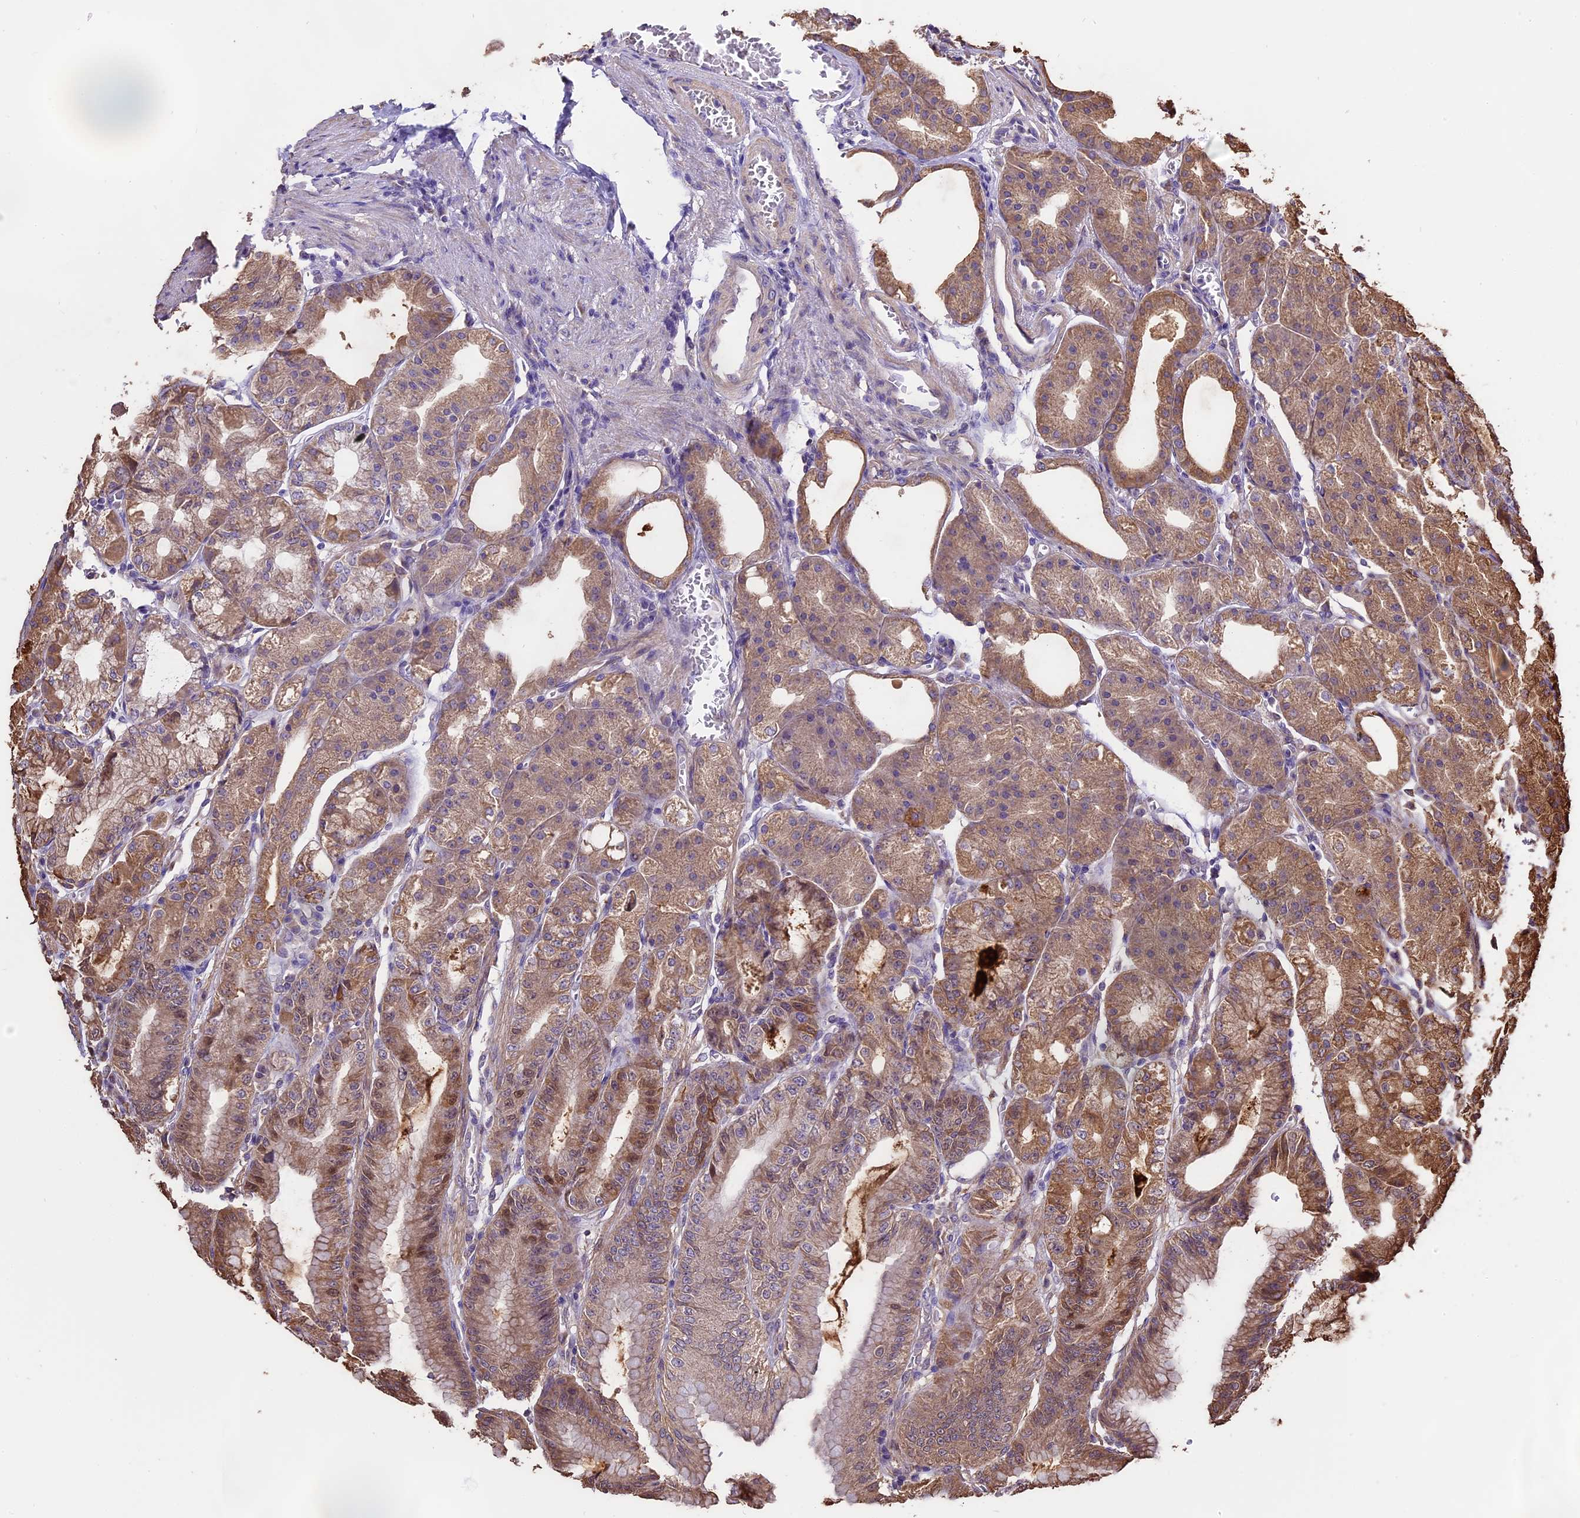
{"staining": {"intensity": "moderate", "quantity": ">75%", "location": "cytoplasmic/membranous"}, "tissue": "stomach", "cell_type": "Glandular cells", "image_type": "normal", "snomed": [{"axis": "morphology", "description": "Normal tissue, NOS"}, {"axis": "topography", "description": "Stomach, lower"}], "caption": "This photomicrograph demonstrates IHC staining of unremarkable human stomach, with medium moderate cytoplasmic/membranous expression in about >75% of glandular cells.", "gene": "PGPEP1L", "patient": {"sex": "male", "age": 71}}